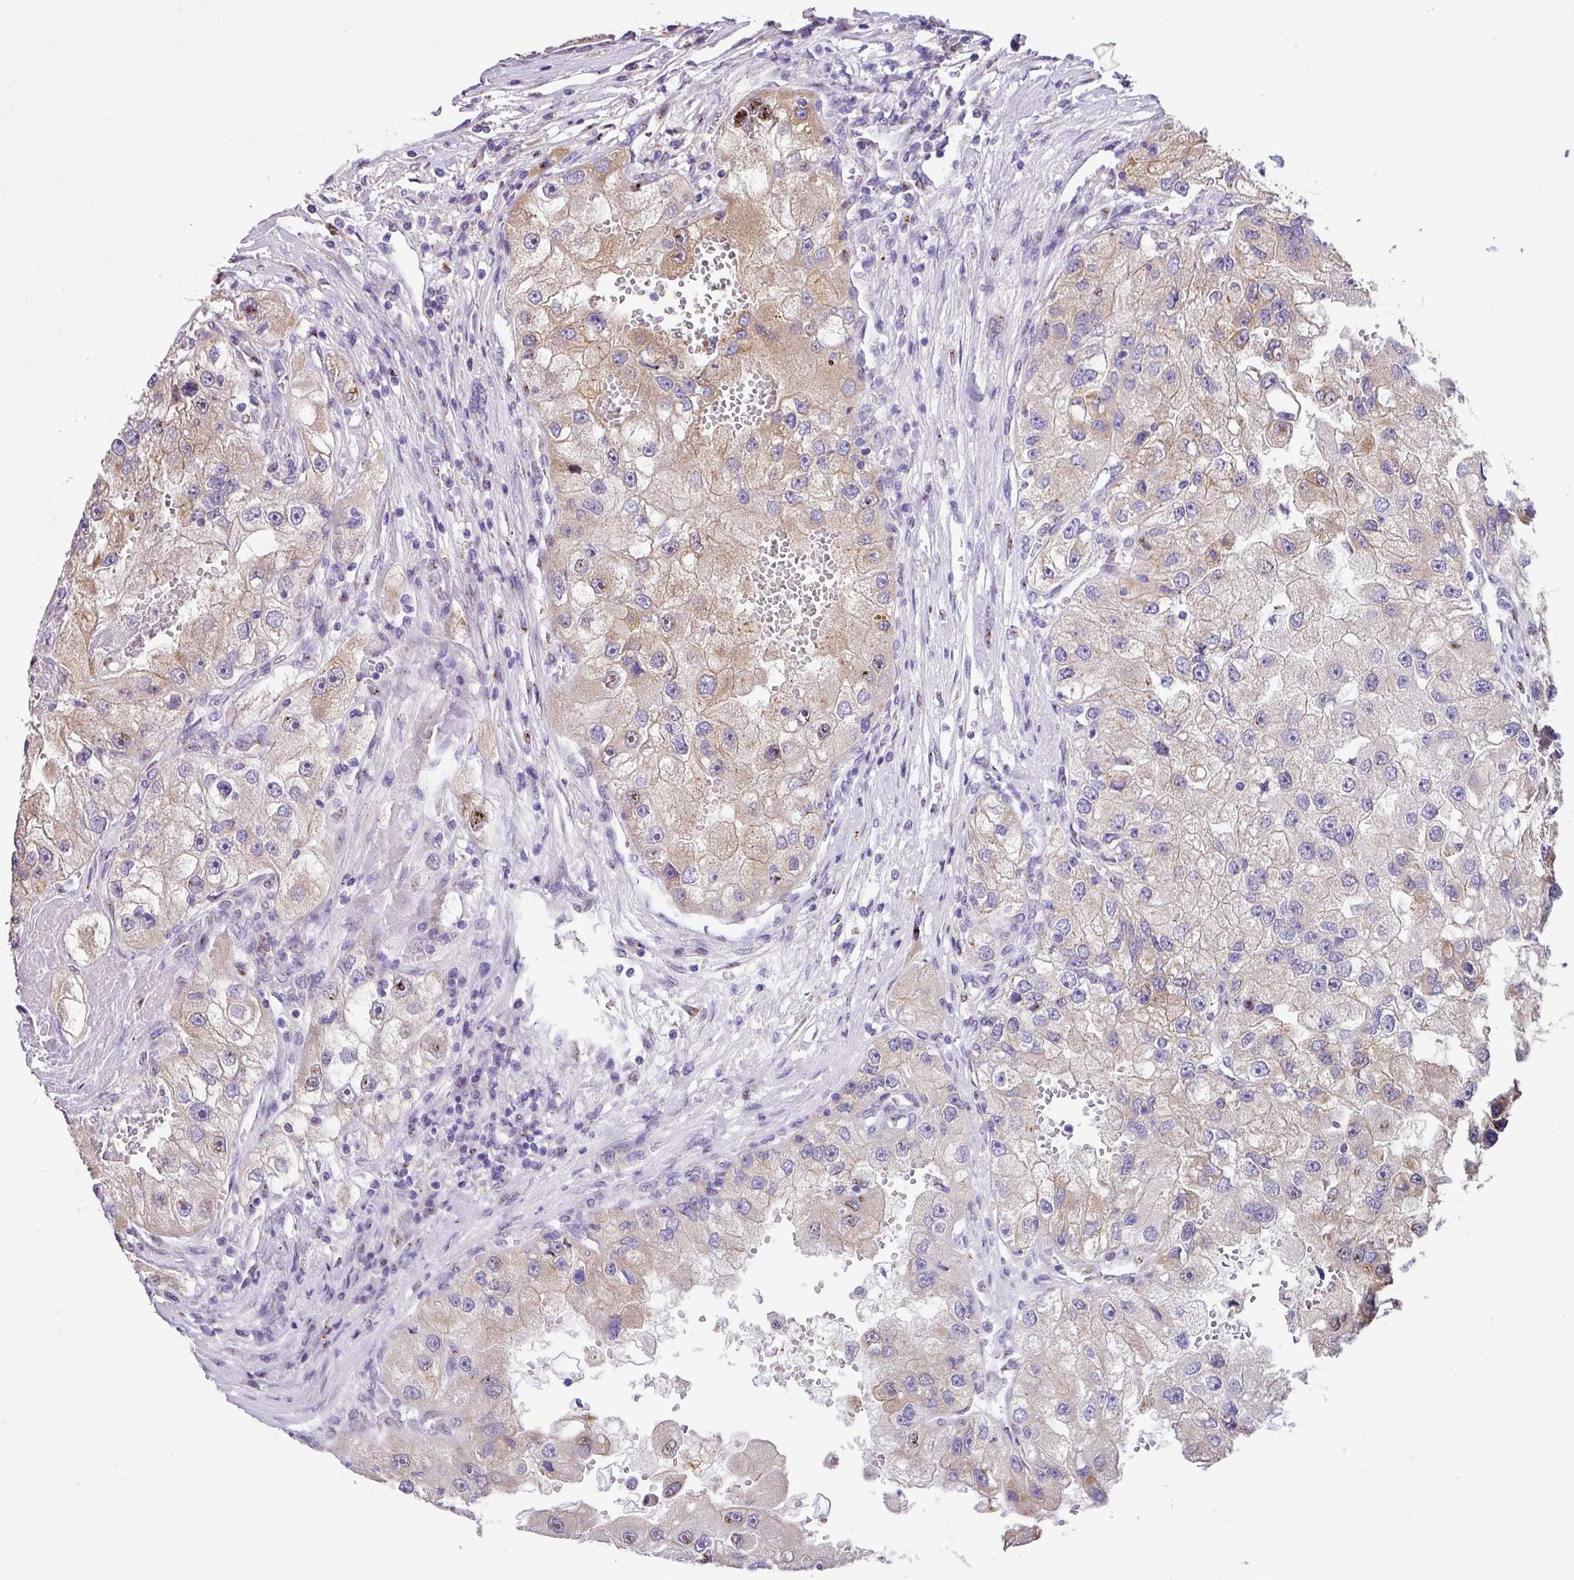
{"staining": {"intensity": "weak", "quantity": "25%-75%", "location": "cytoplasmic/membranous,nuclear"}, "tissue": "renal cancer", "cell_type": "Tumor cells", "image_type": "cancer", "snomed": [{"axis": "morphology", "description": "Adenocarcinoma, NOS"}, {"axis": "topography", "description": "Kidney"}], "caption": "Renal adenocarcinoma was stained to show a protein in brown. There is low levels of weak cytoplasmic/membranous and nuclear positivity in about 25%-75% of tumor cells. (DAB (3,3'-diaminobenzidine) = brown stain, brightfield microscopy at high magnification).", "gene": "ZG16", "patient": {"sex": "male", "age": 63}}